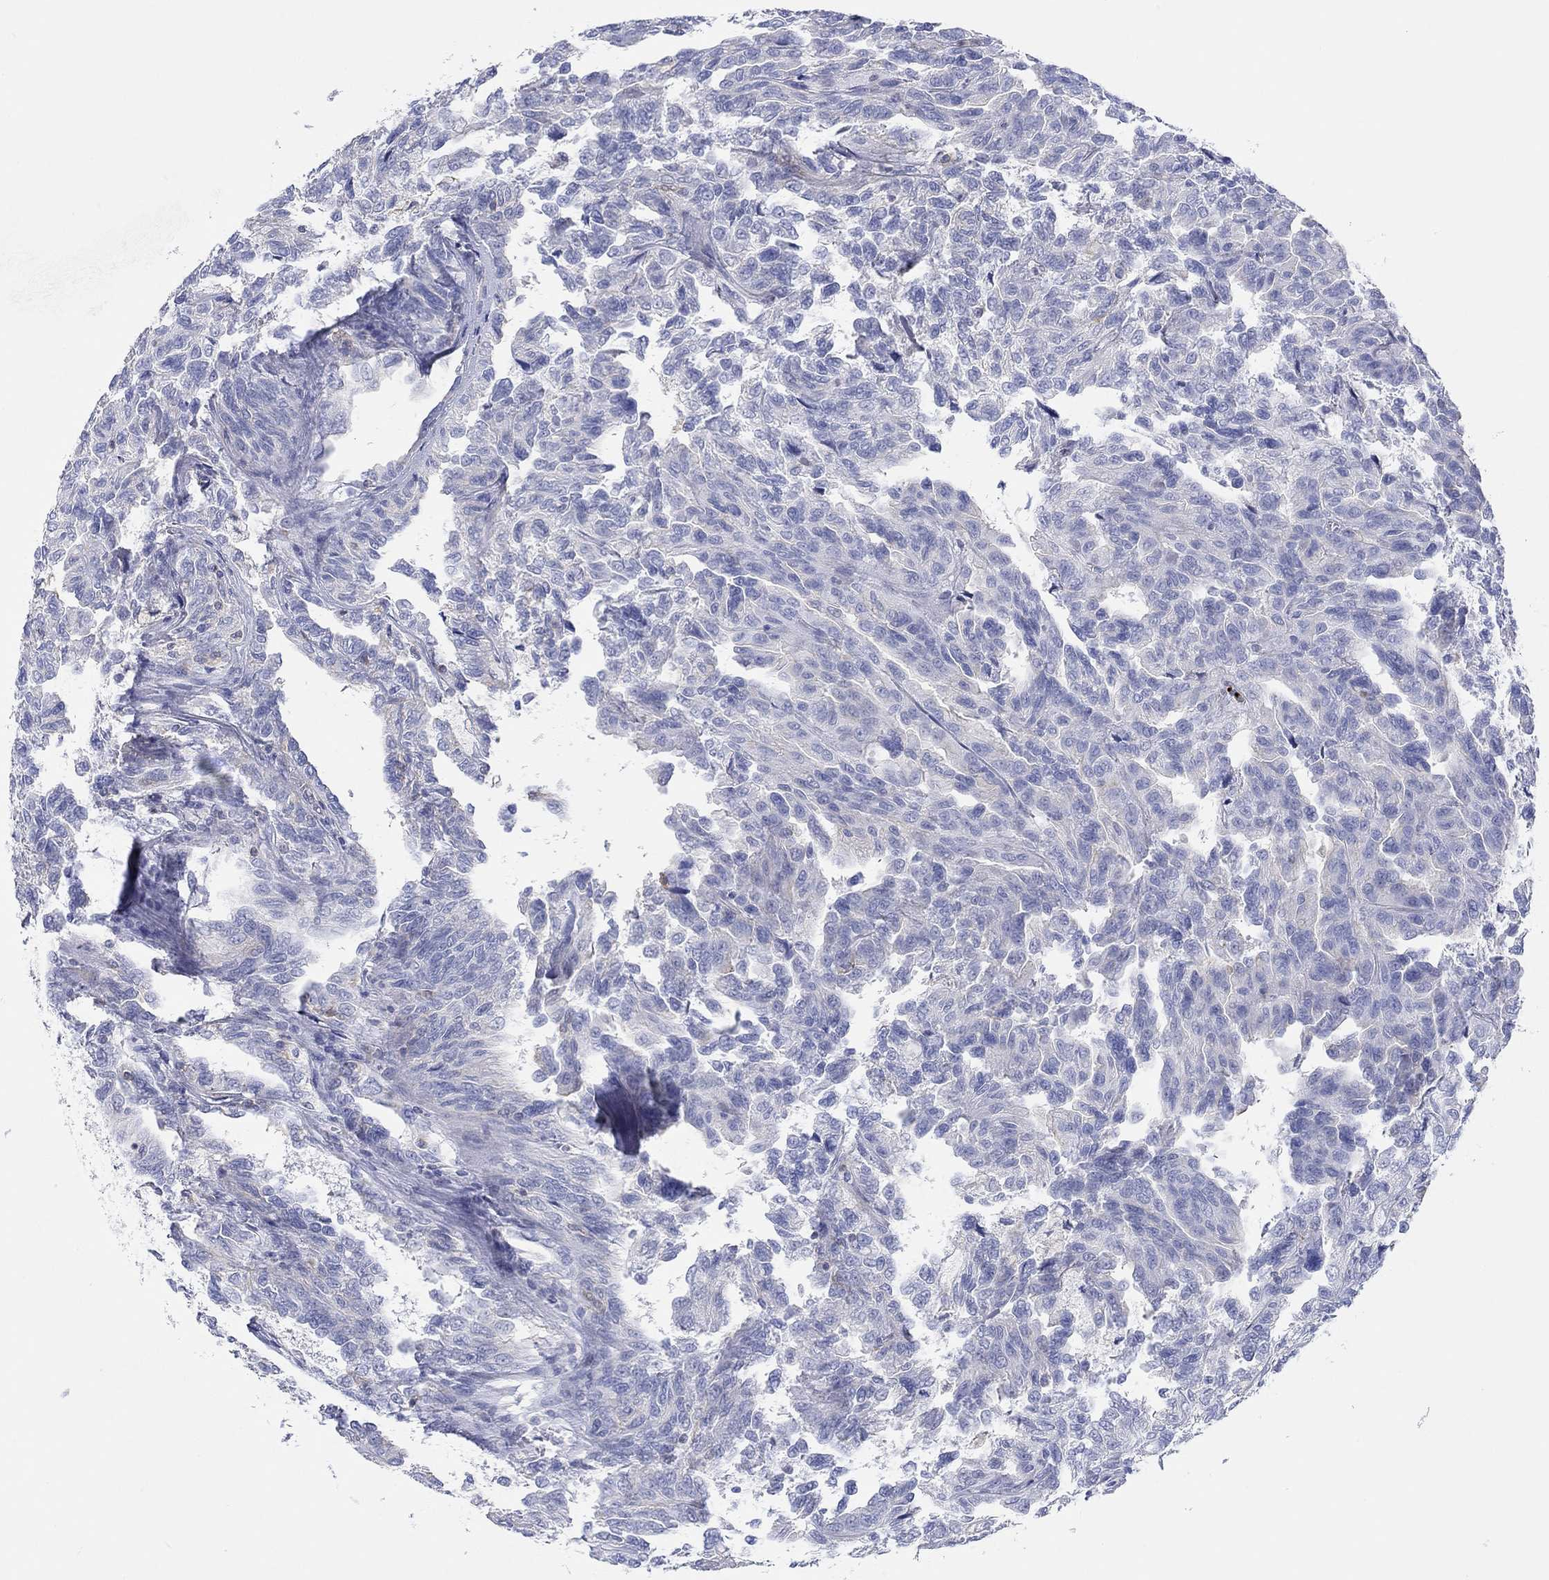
{"staining": {"intensity": "negative", "quantity": "none", "location": "none"}, "tissue": "renal cancer", "cell_type": "Tumor cells", "image_type": "cancer", "snomed": [{"axis": "morphology", "description": "Adenocarcinoma, NOS"}, {"axis": "topography", "description": "Kidney"}], "caption": "This is an IHC image of human renal adenocarcinoma. There is no staining in tumor cells.", "gene": "PPIL6", "patient": {"sex": "male", "age": 79}}